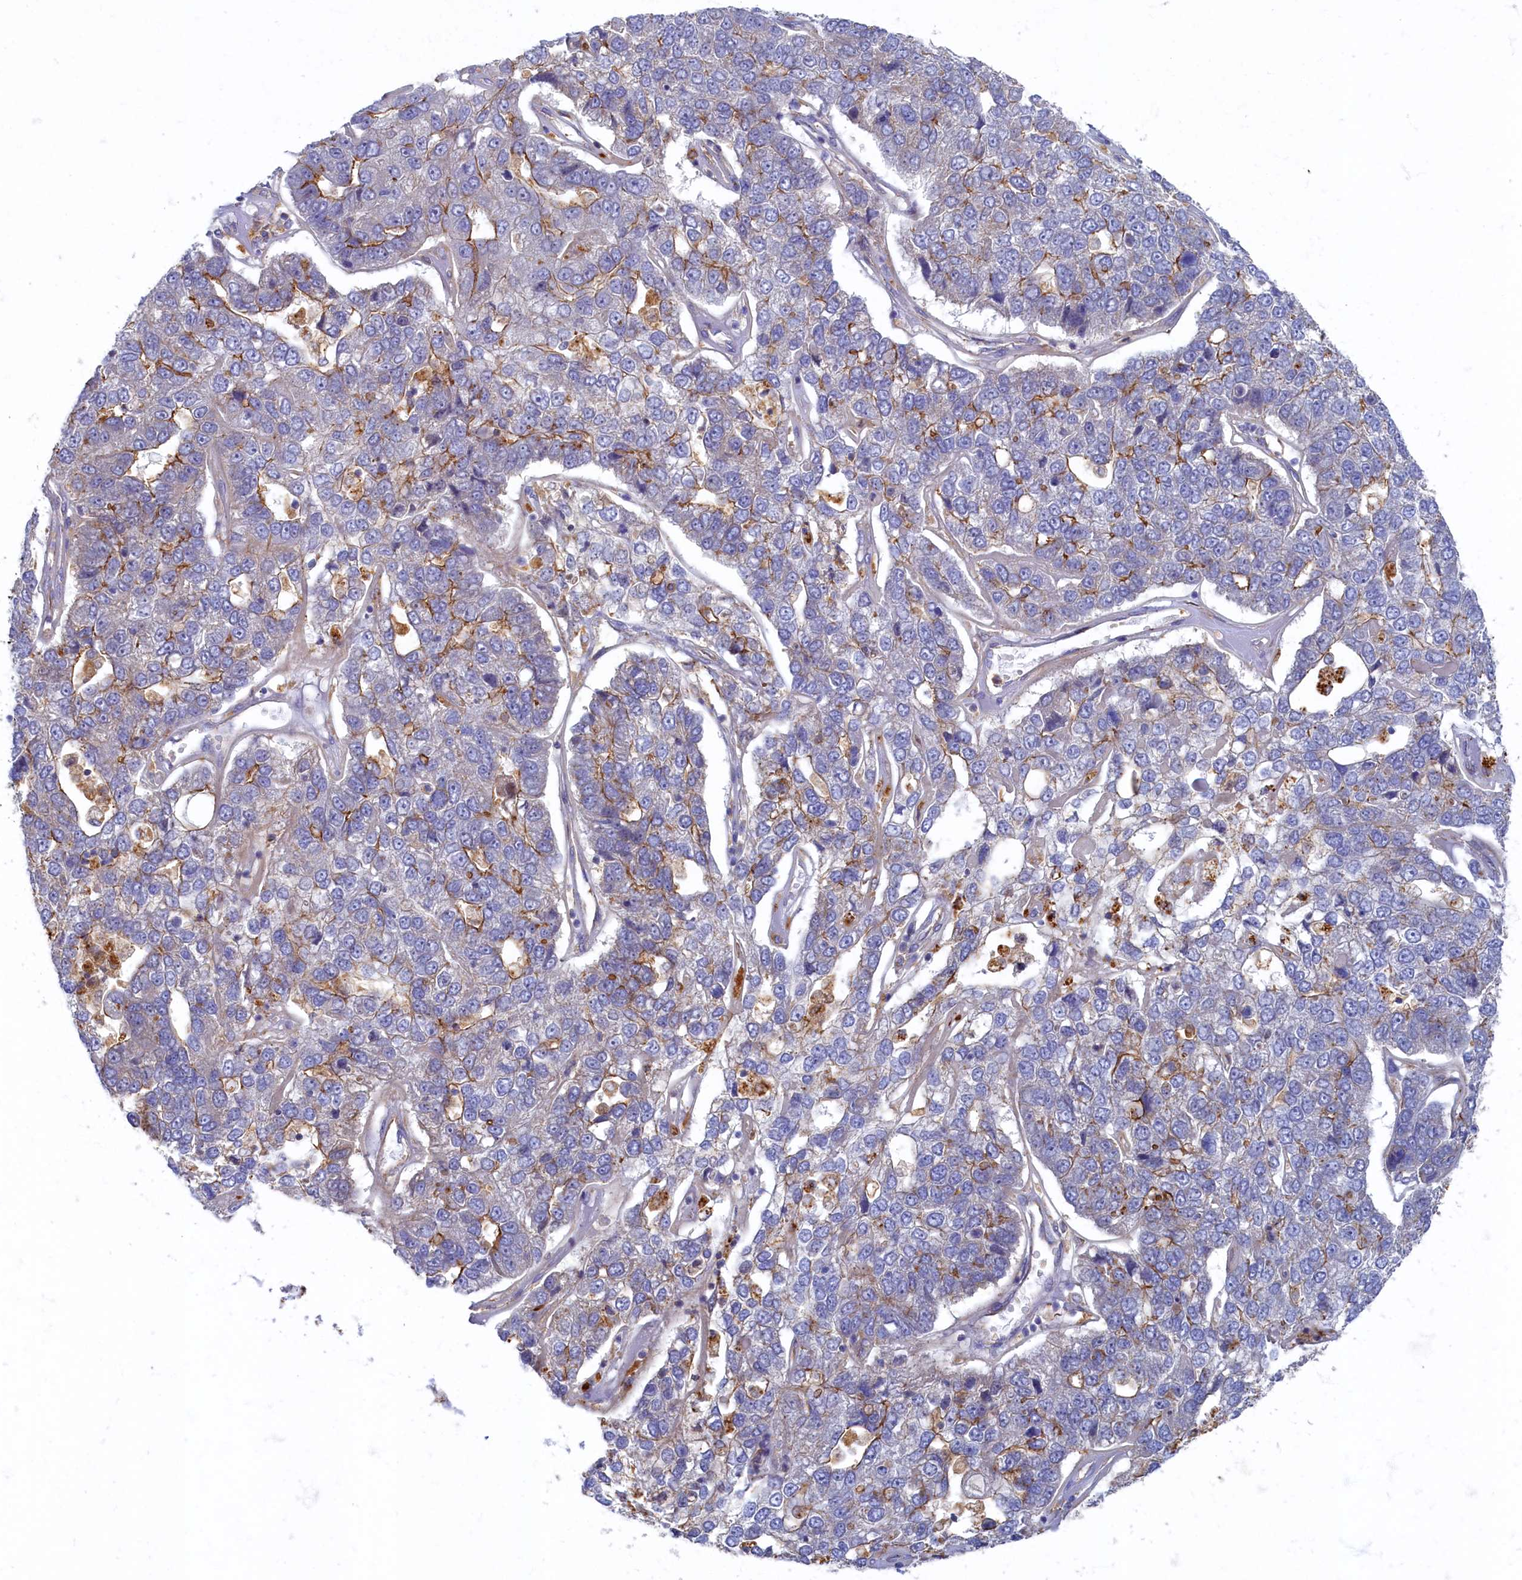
{"staining": {"intensity": "moderate", "quantity": "<25%", "location": "cytoplasmic/membranous"}, "tissue": "pancreatic cancer", "cell_type": "Tumor cells", "image_type": "cancer", "snomed": [{"axis": "morphology", "description": "Adenocarcinoma, NOS"}, {"axis": "topography", "description": "Pancreas"}], "caption": "High-magnification brightfield microscopy of pancreatic cancer stained with DAB (3,3'-diaminobenzidine) (brown) and counterstained with hematoxylin (blue). tumor cells exhibit moderate cytoplasmic/membranous positivity is identified in about<25% of cells. The protein of interest is stained brown, and the nuclei are stained in blue (DAB (3,3'-diaminobenzidine) IHC with brightfield microscopy, high magnification).", "gene": "PSMG2", "patient": {"sex": "female", "age": 61}}